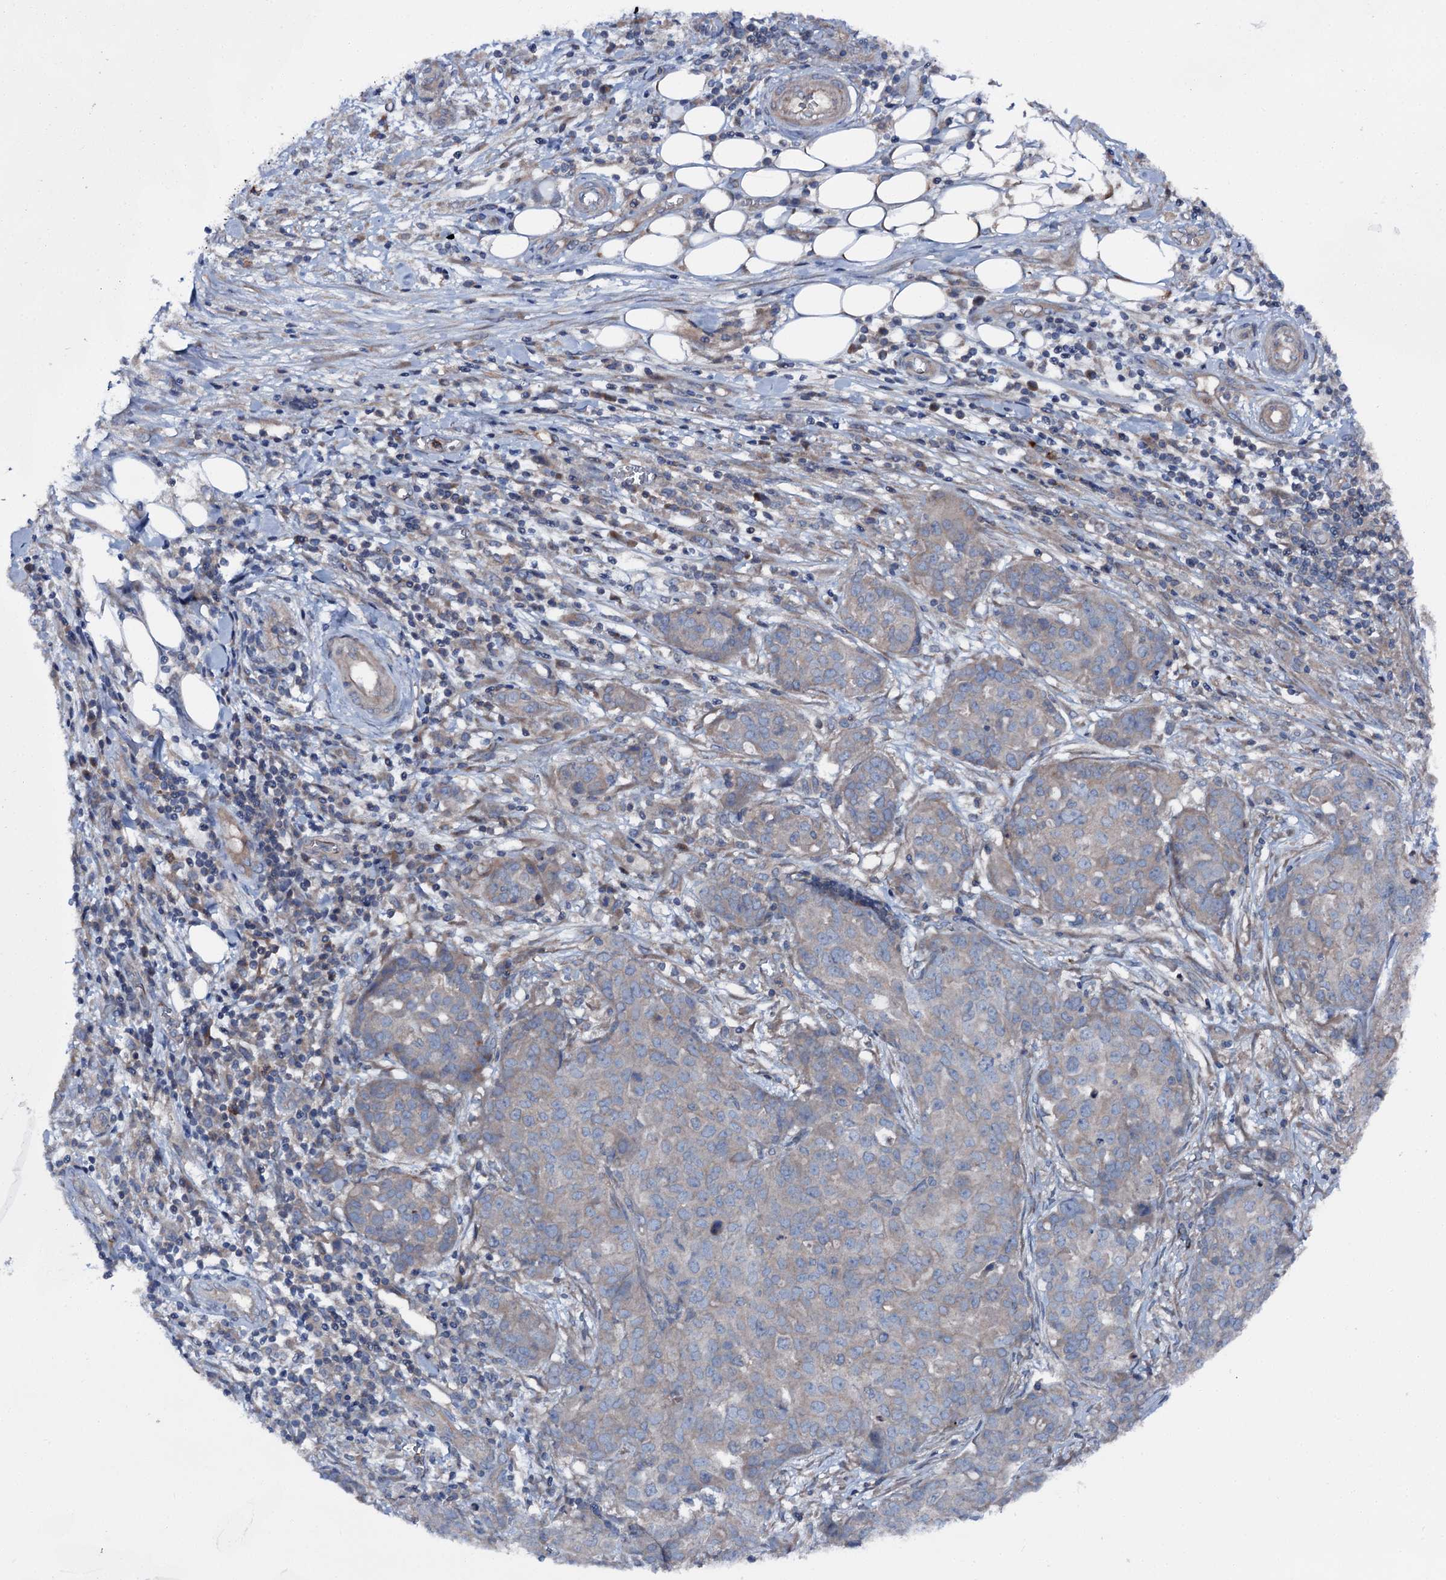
{"staining": {"intensity": "weak", "quantity": "25%-75%", "location": "cytoplasmic/membranous"}, "tissue": "ovarian cancer", "cell_type": "Tumor cells", "image_type": "cancer", "snomed": [{"axis": "morphology", "description": "Cystadenocarcinoma, serous, NOS"}, {"axis": "topography", "description": "Soft tissue"}, {"axis": "topography", "description": "Ovary"}], "caption": "Immunohistochemical staining of ovarian cancer displays weak cytoplasmic/membranous protein positivity in about 25%-75% of tumor cells.", "gene": "SLC22A25", "patient": {"sex": "female", "age": 57}}